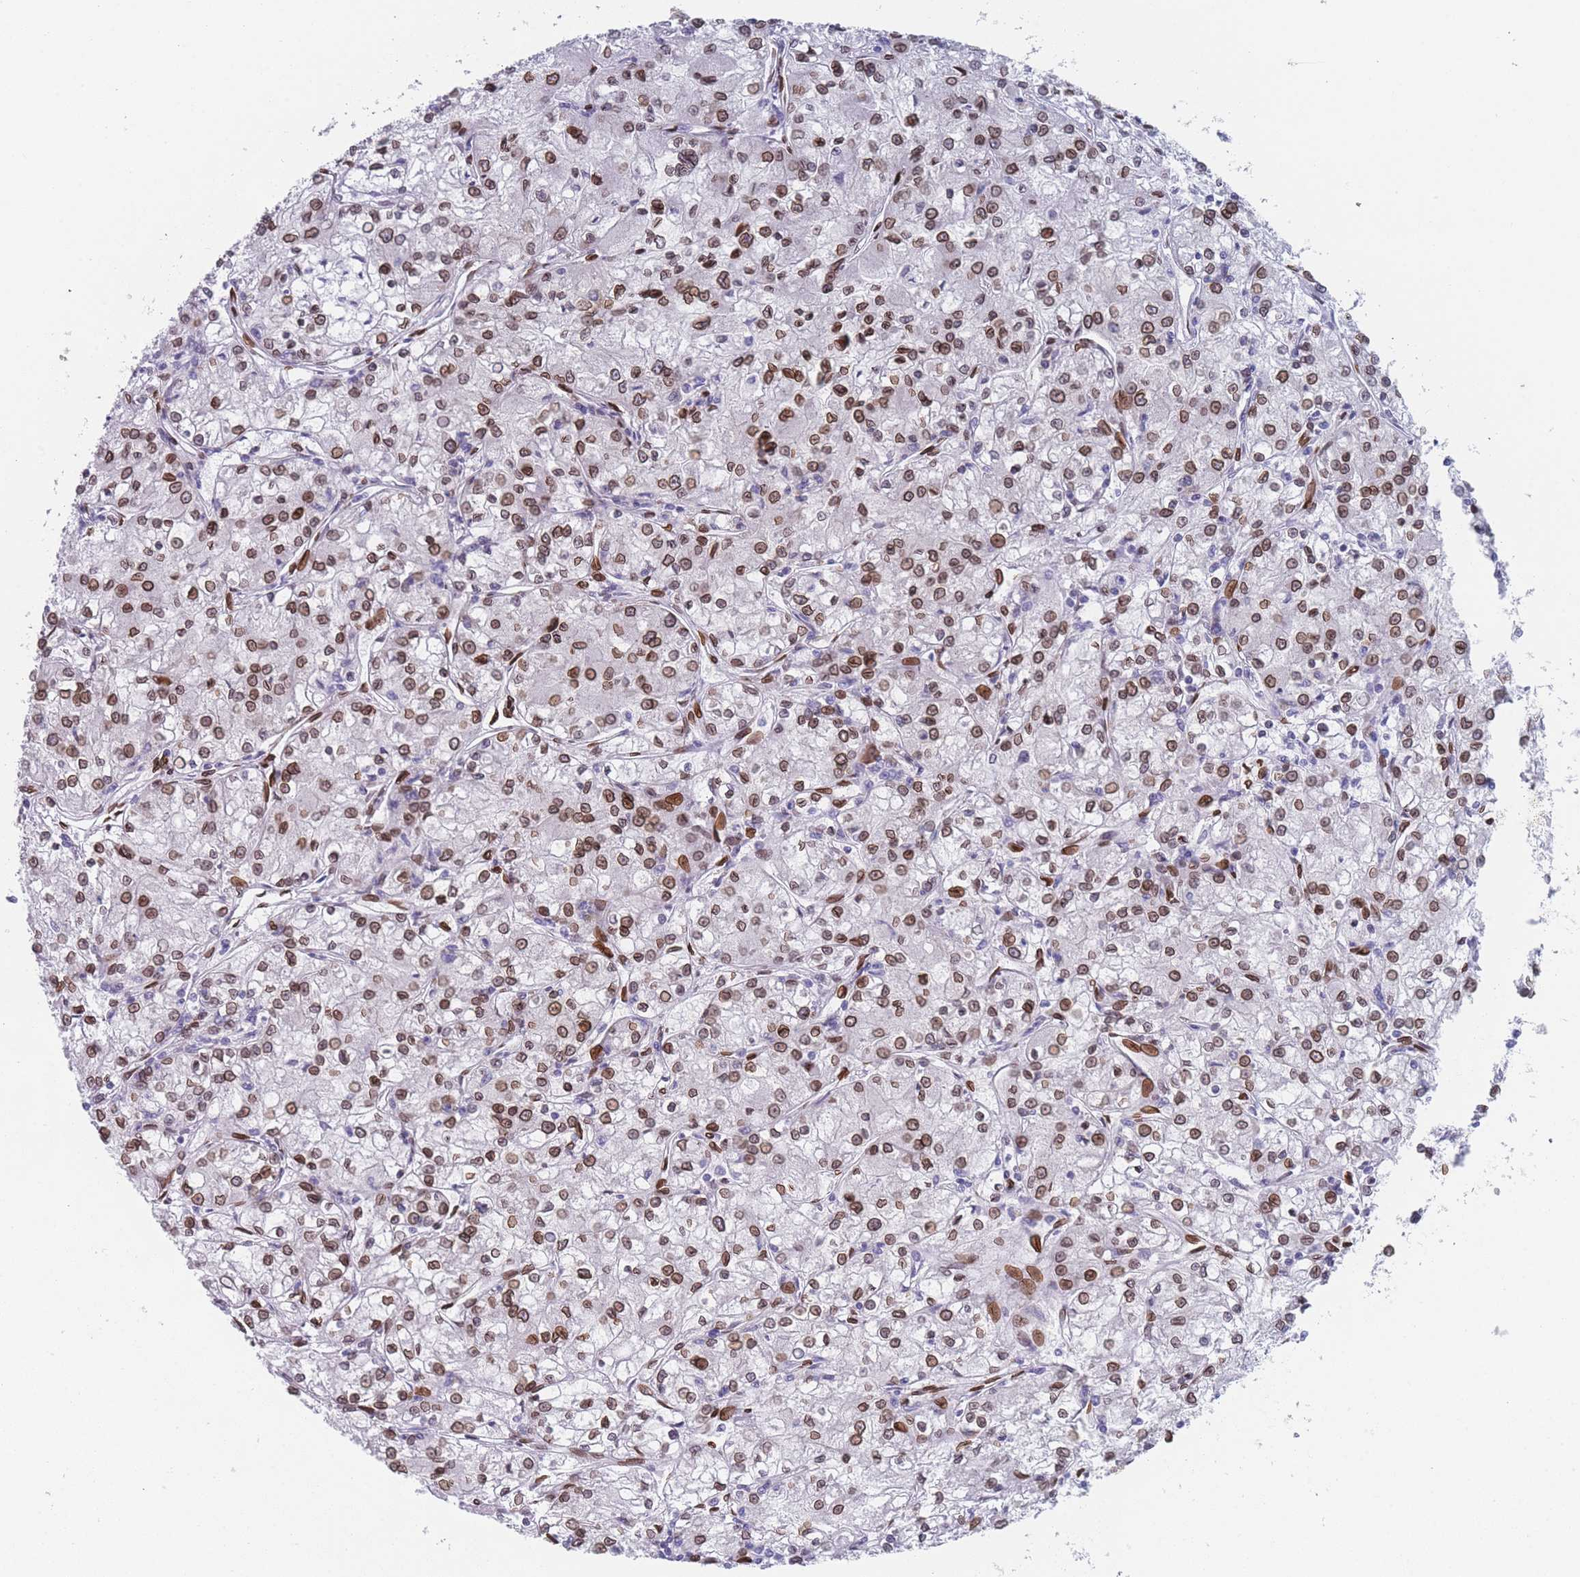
{"staining": {"intensity": "strong", "quantity": ">75%", "location": "cytoplasmic/membranous,nuclear"}, "tissue": "renal cancer", "cell_type": "Tumor cells", "image_type": "cancer", "snomed": [{"axis": "morphology", "description": "Adenocarcinoma, NOS"}, {"axis": "topography", "description": "Kidney"}], "caption": "Immunohistochemical staining of renal adenocarcinoma reveals high levels of strong cytoplasmic/membranous and nuclear protein expression in about >75% of tumor cells.", "gene": "ZBTB1", "patient": {"sex": "female", "age": 59}}